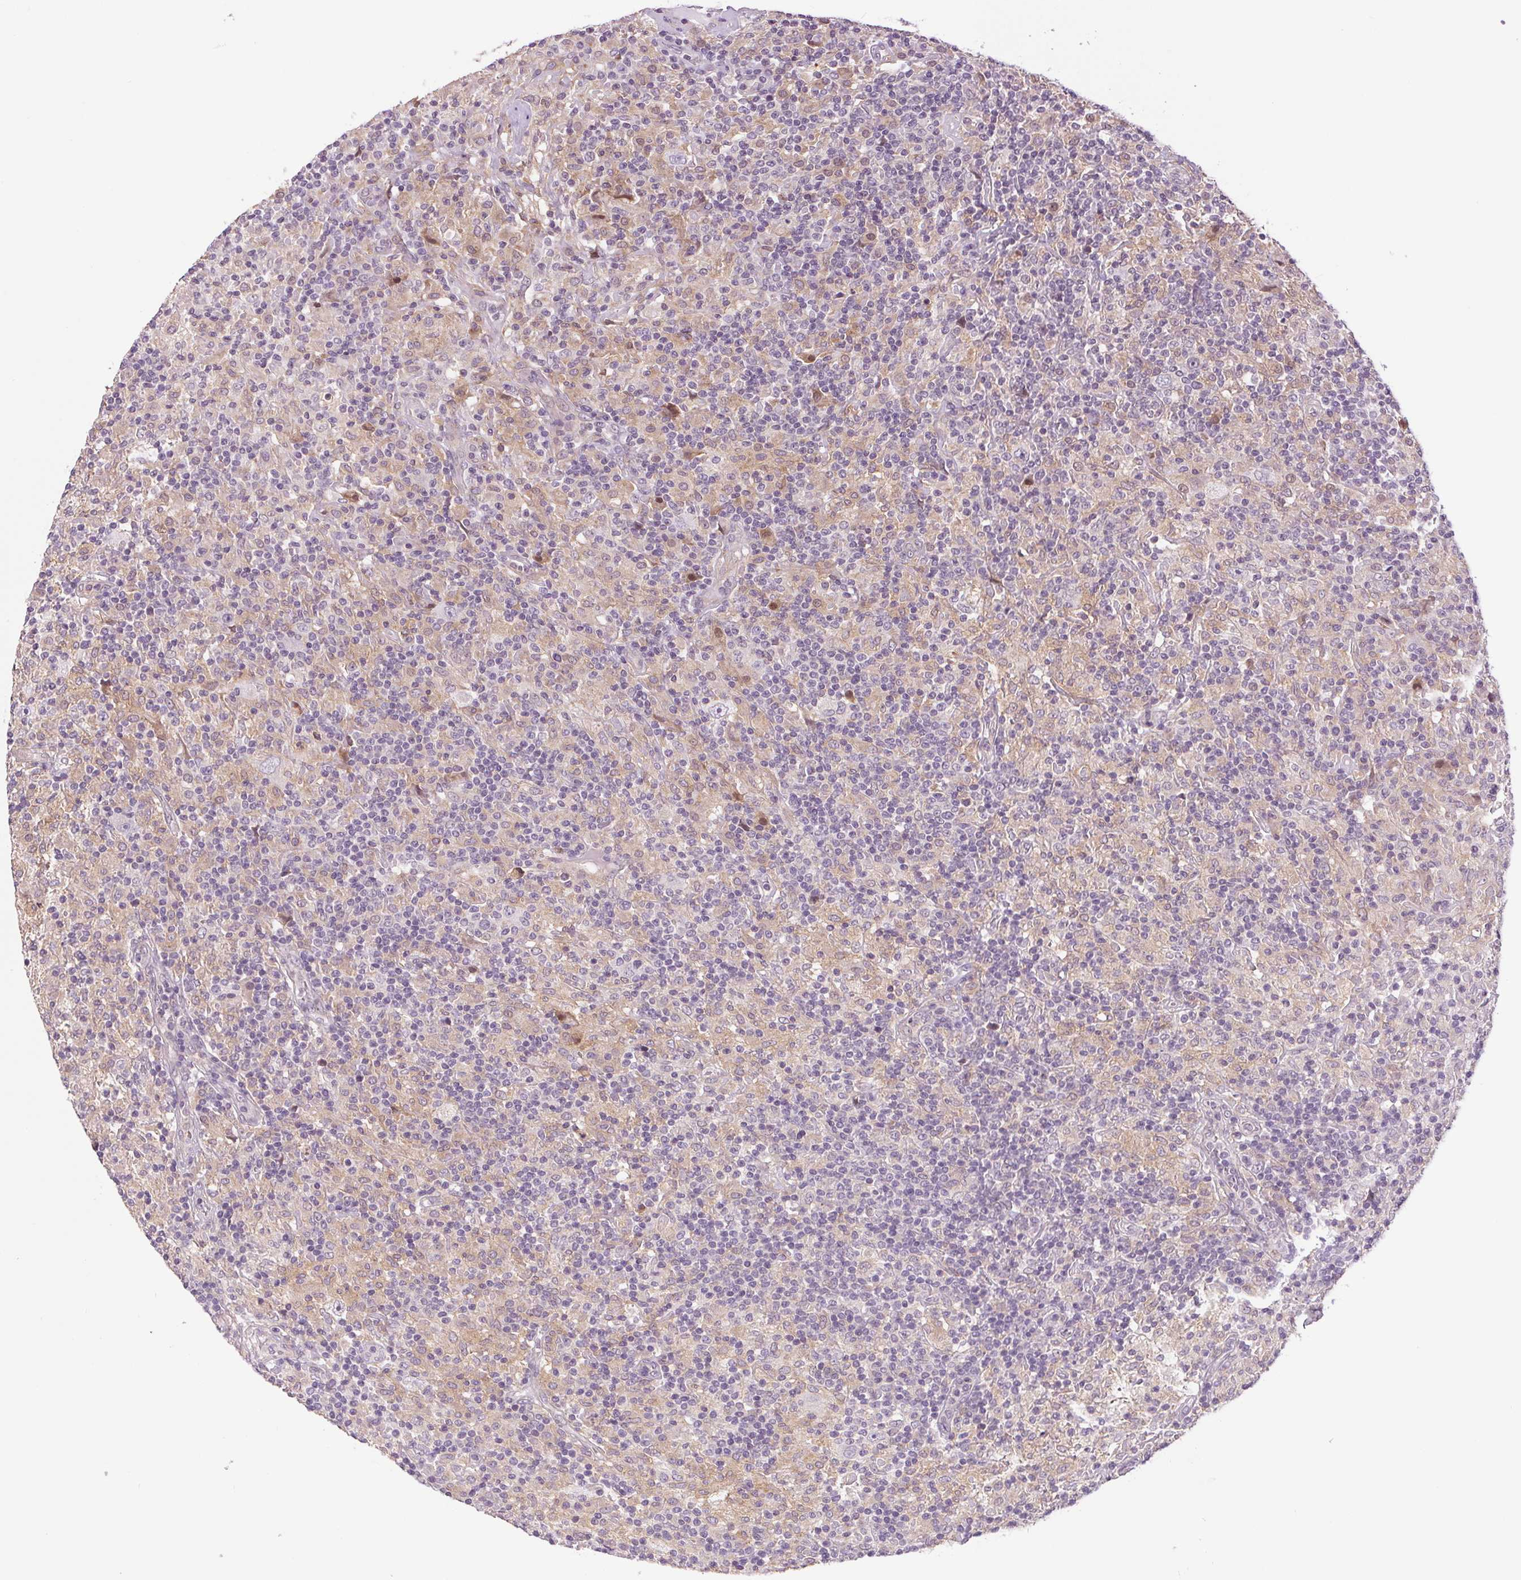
{"staining": {"intensity": "negative", "quantity": "none", "location": "none"}, "tissue": "lymphoma", "cell_type": "Tumor cells", "image_type": "cancer", "snomed": [{"axis": "morphology", "description": "Hodgkin's disease, NOS"}, {"axis": "topography", "description": "Lymph node"}], "caption": "An IHC image of lymphoma is shown. There is no staining in tumor cells of lymphoma. (DAB (3,3'-diaminobenzidine) immunohistochemistry (IHC), high magnification).", "gene": "SMIM13", "patient": {"sex": "male", "age": 70}}